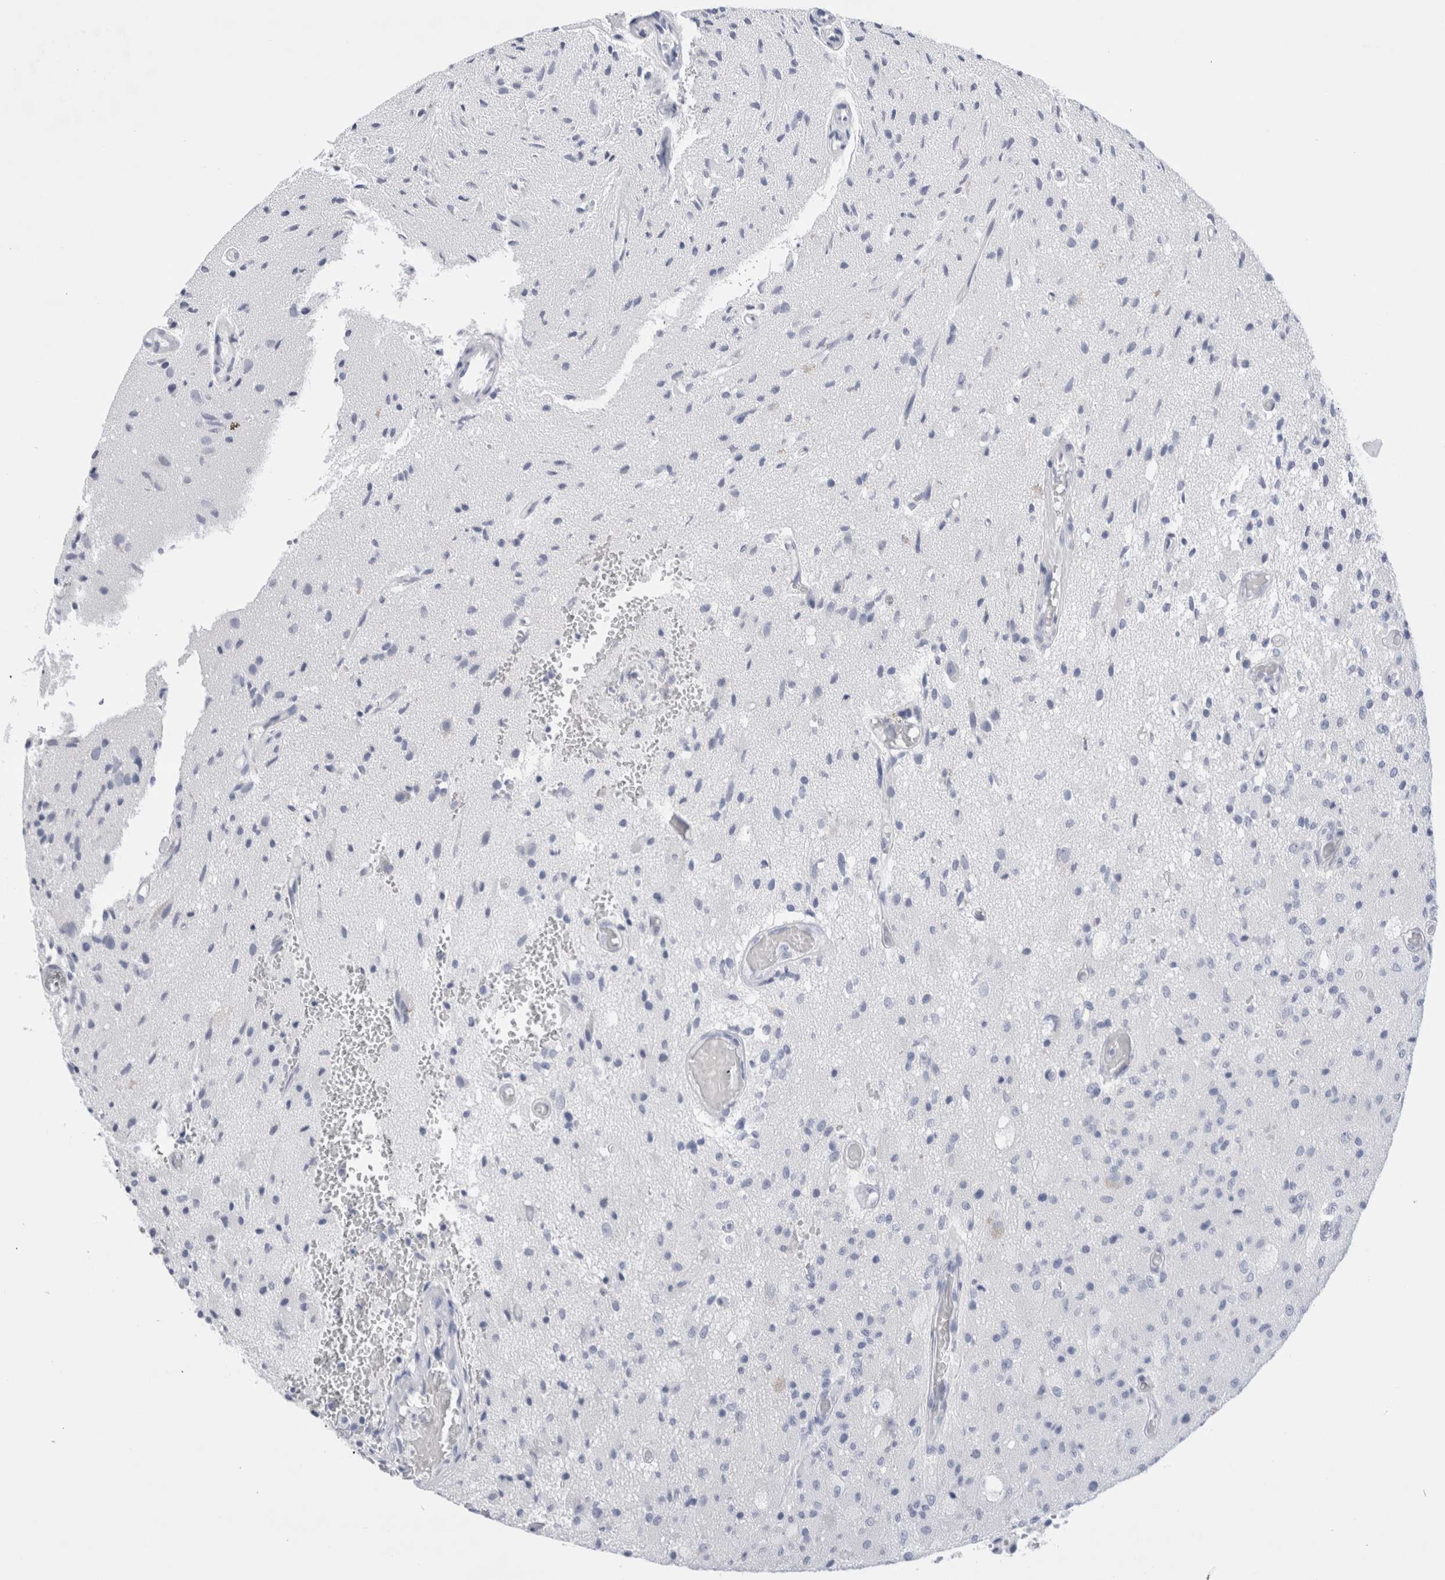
{"staining": {"intensity": "negative", "quantity": "none", "location": "none"}, "tissue": "glioma", "cell_type": "Tumor cells", "image_type": "cancer", "snomed": [{"axis": "morphology", "description": "Normal tissue, NOS"}, {"axis": "morphology", "description": "Glioma, malignant, High grade"}, {"axis": "topography", "description": "Cerebral cortex"}], "caption": "There is no significant positivity in tumor cells of glioma.", "gene": "ECHDC2", "patient": {"sex": "male", "age": 77}}